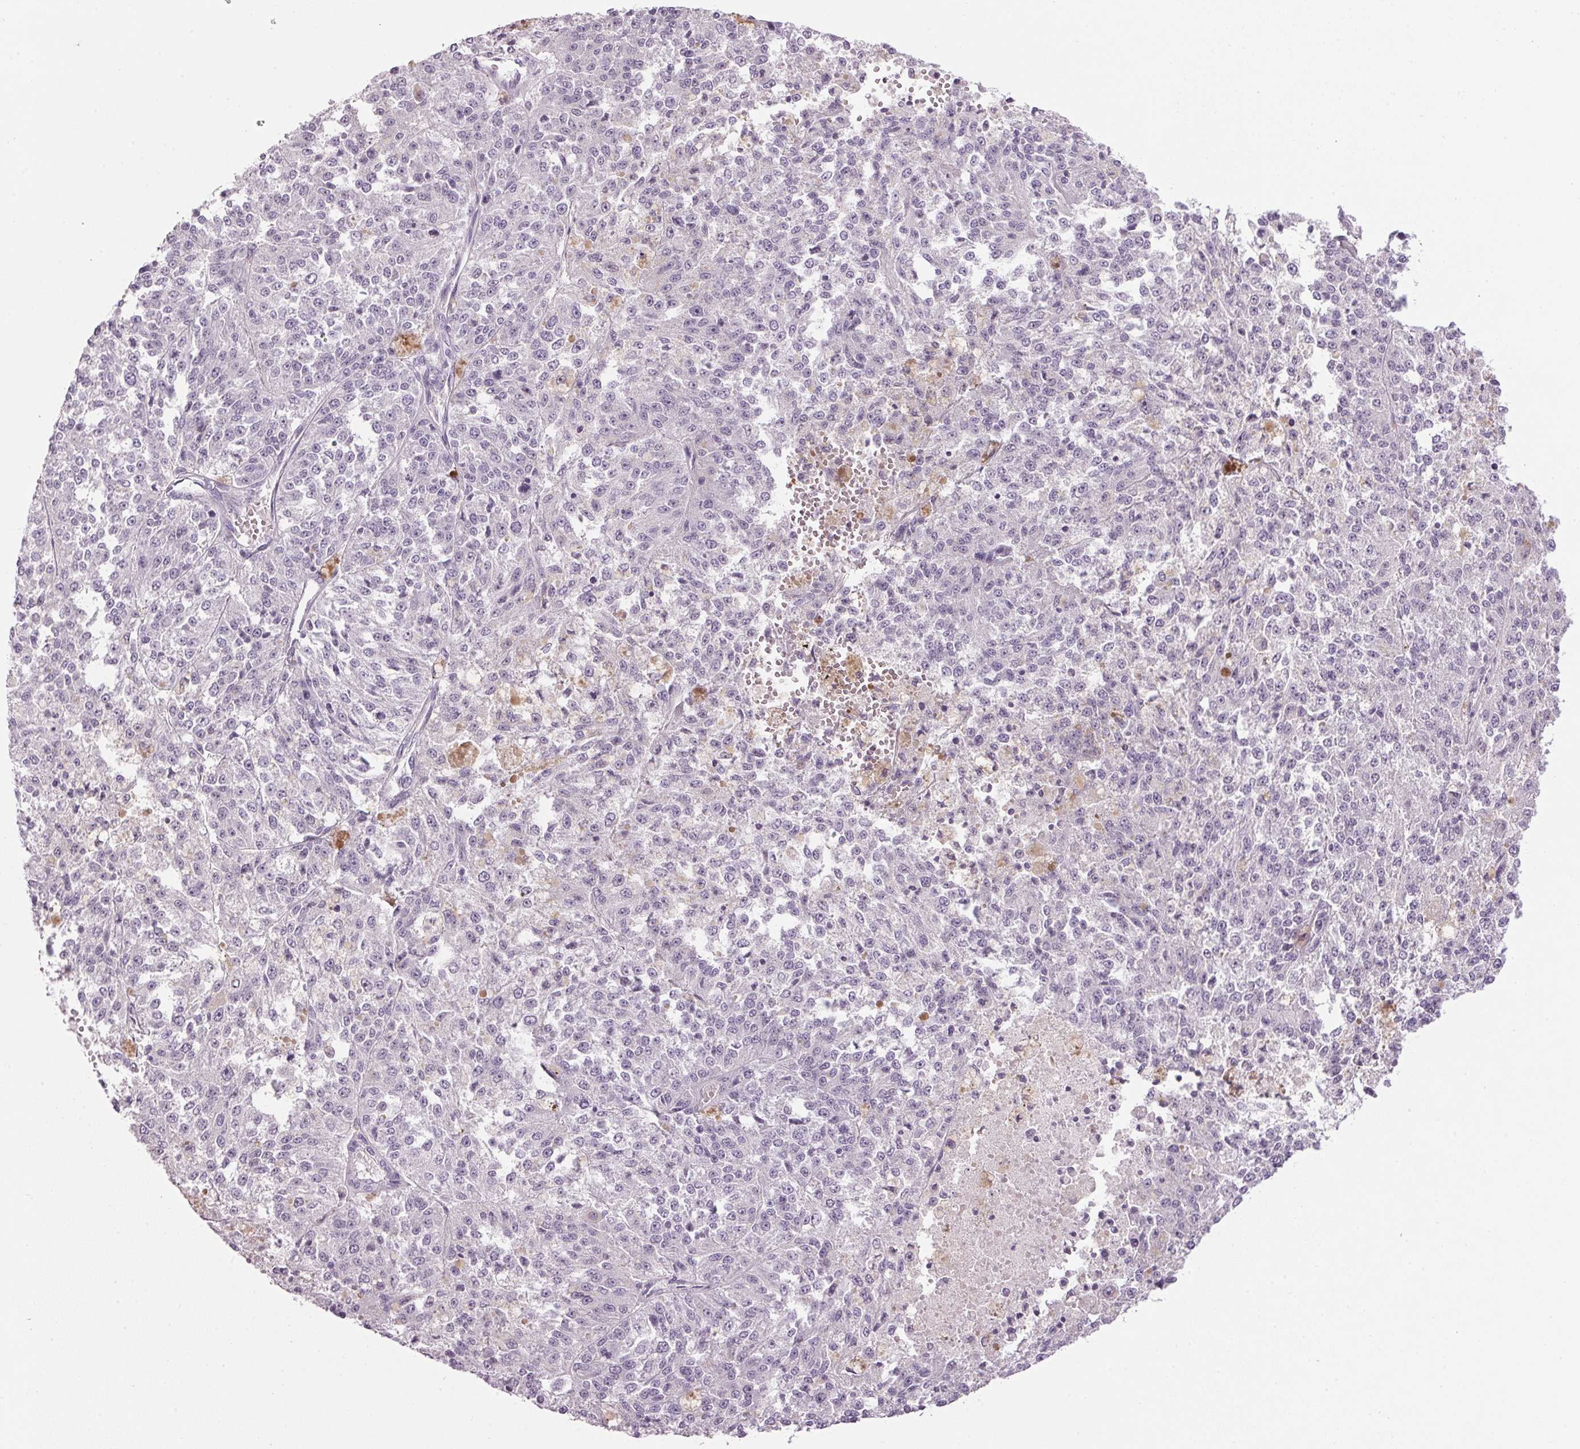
{"staining": {"intensity": "negative", "quantity": "none", "location": "none"}, "tissue": "melanoma", "cell_type": "Tumor cells", "image_type": "cancer", "snomed": [{"axis": "morphology", "description": "Malignant melanoma, Metastatic site"}, {"axis": "topography", "description": "Lymph node"}], "caption": "This is an IHC micrograph of melanoma. There is no expression in tumor cells.", "gene": "PPP1R1A", "patient": {"sex": "female", "age": 64}}